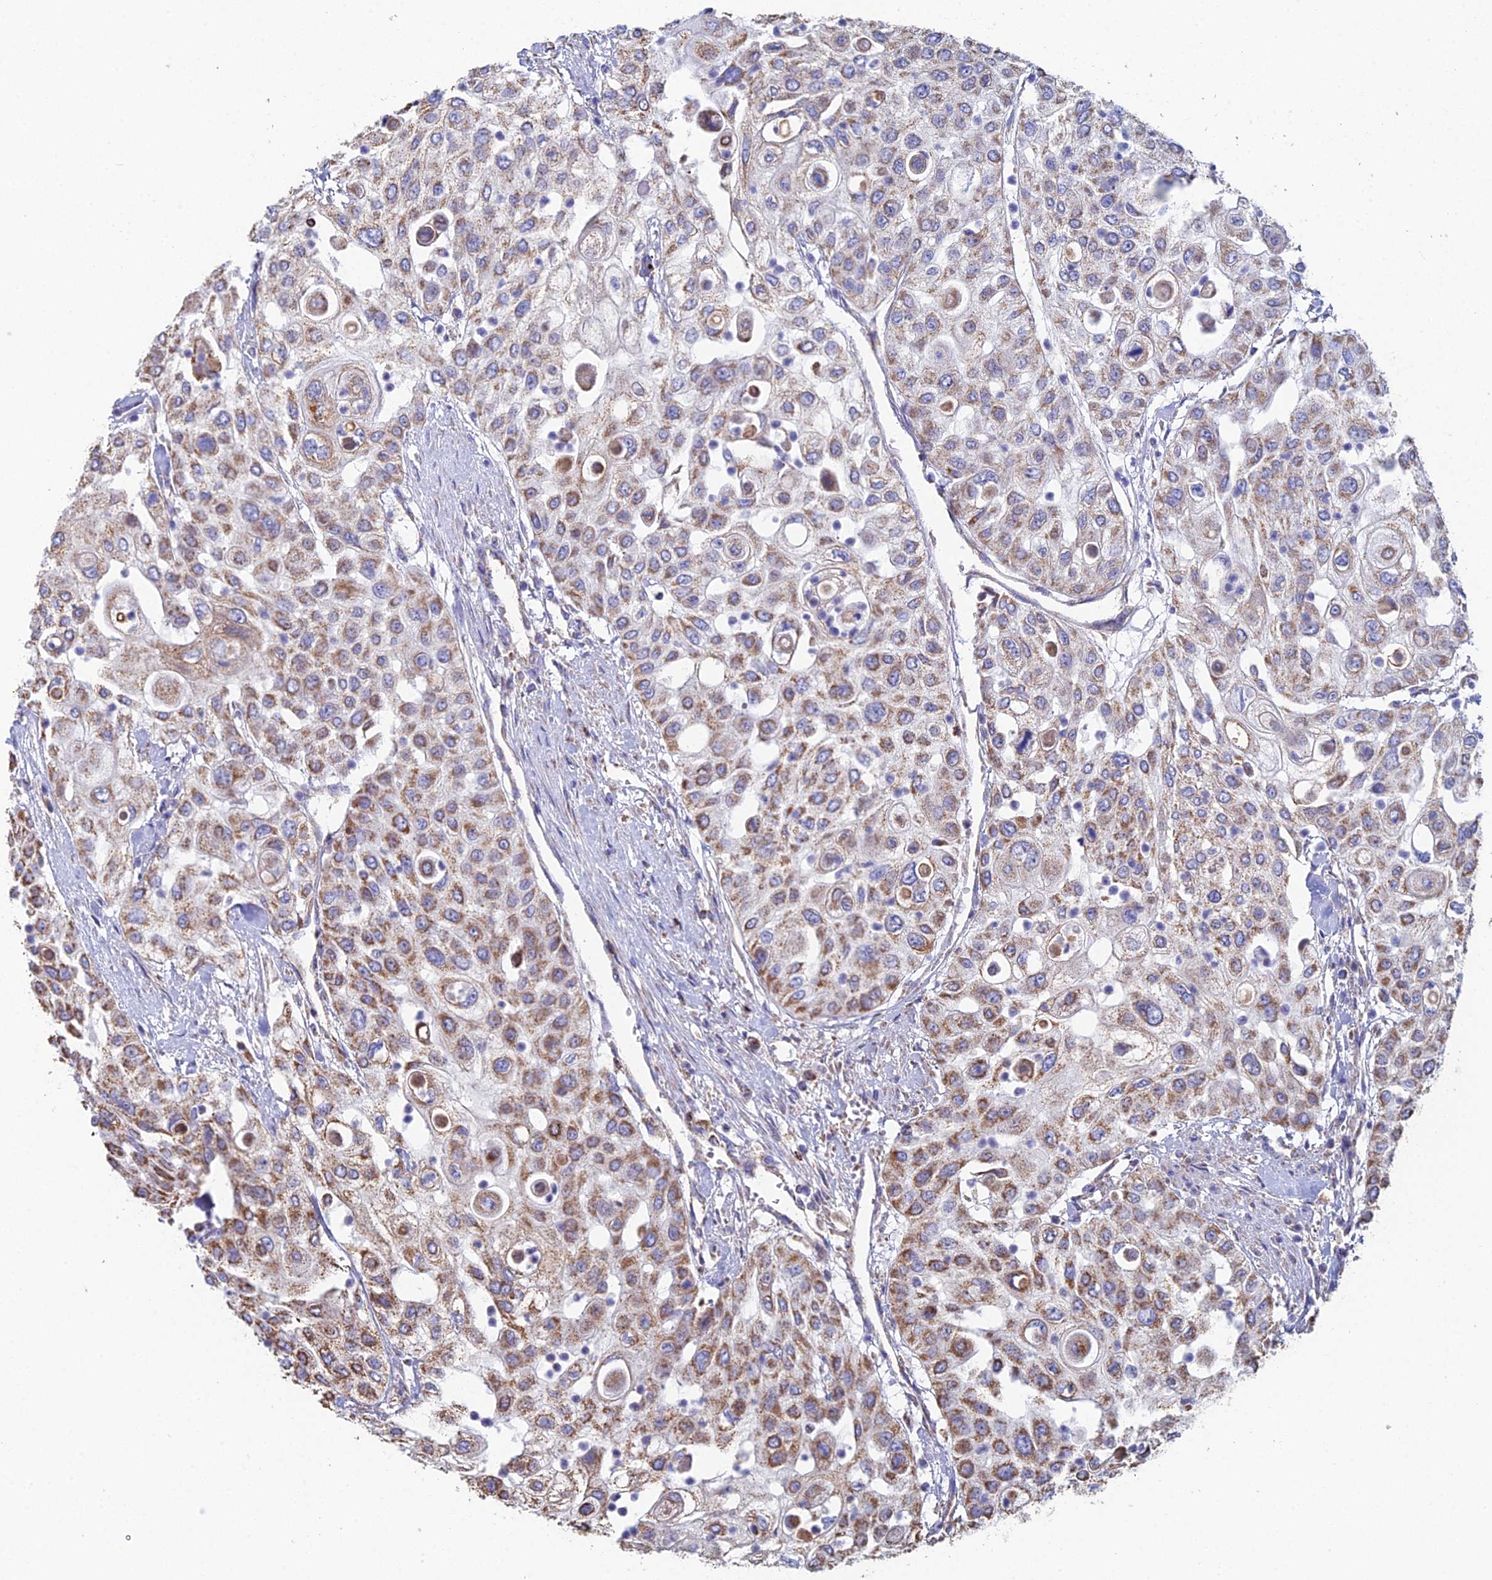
{"staining": {"intensity": "moderate", "quantity": ">75%", "location": "cytoplasmic/membranous"}, "tissue": "urothelial cancer", "cell_type": "Tumor cells", "image_type": "cancer", "snomed": [{"axis": "morphology", "description": "Urothelial carcinoma, High grade"}, {"axis": "topography", "description": "Urinary bladder"}], "caption": "Urothelial cancer was stained to show a protein in brown. There is medium levels of moderate cytoplasmic/membranous positivity in approximately >75% of tumor cells.", "gene": "SPOCK2", "patient": {"sex": "female", "age": 79}}